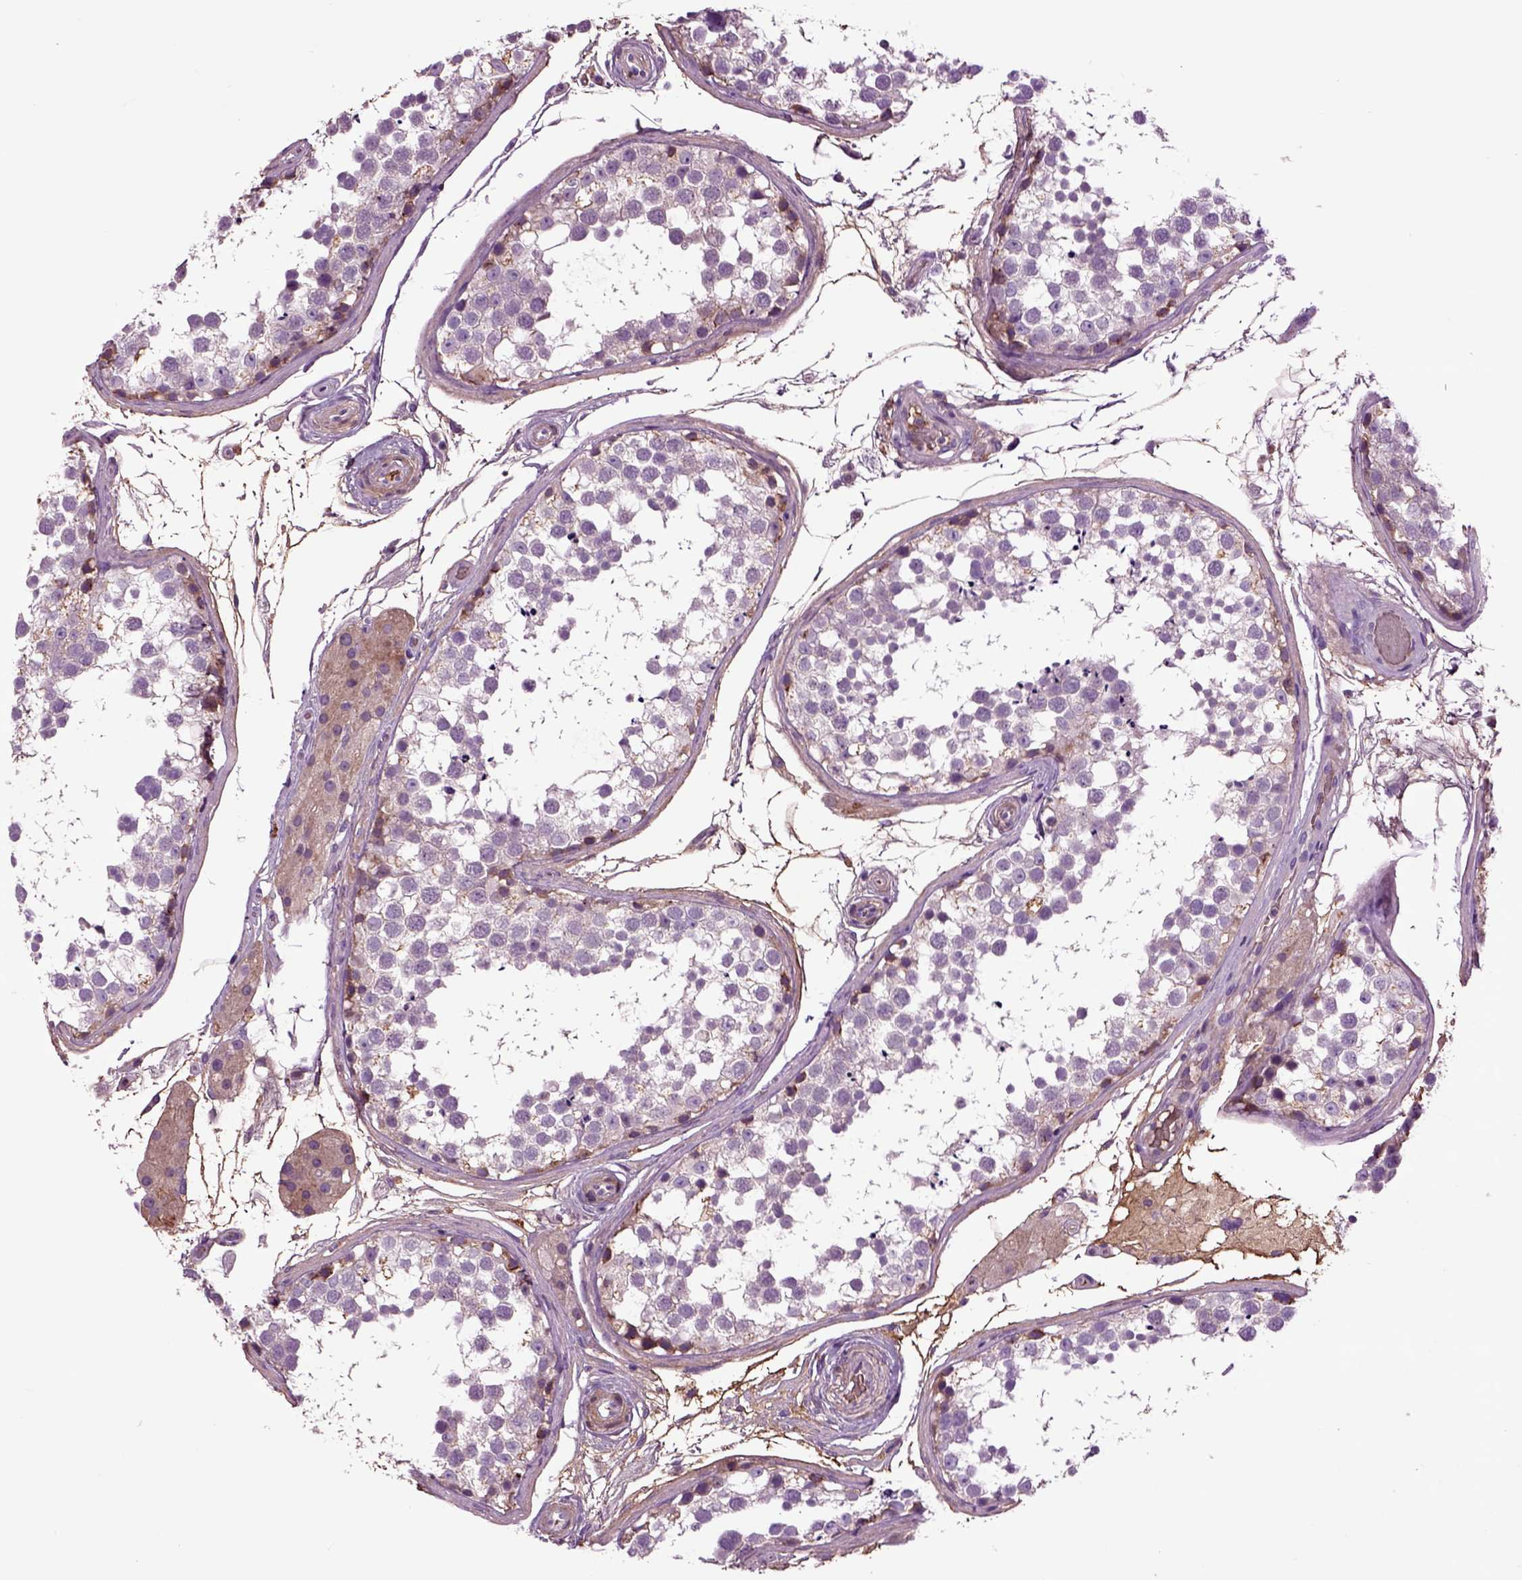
{"staining": {"intensity": "moderate", "quantity": "<25%", "location": "cytoplasmic/membranous"}, "tissue": "testis", "cell_type": "Cells in seminiferous ducts", "image_type": "normal", "snomed": [{"axis": "morphology", "description": "Normal tissue, NOS"}, {"axis": "morphology", "description": "Seminoma, NOS"}, {"axis": "topography", "description": "Testis"}], "caption": "Immunohistochemistry micrograph of unremarkable testis stained for a protein (brown), which displays low levels of moderate cytoplasmic/membranous staining in approximately <25% of cells in seminiferous ducts.", "gene": "SPON1", "patient": {"sex": "male", "age": 65}}